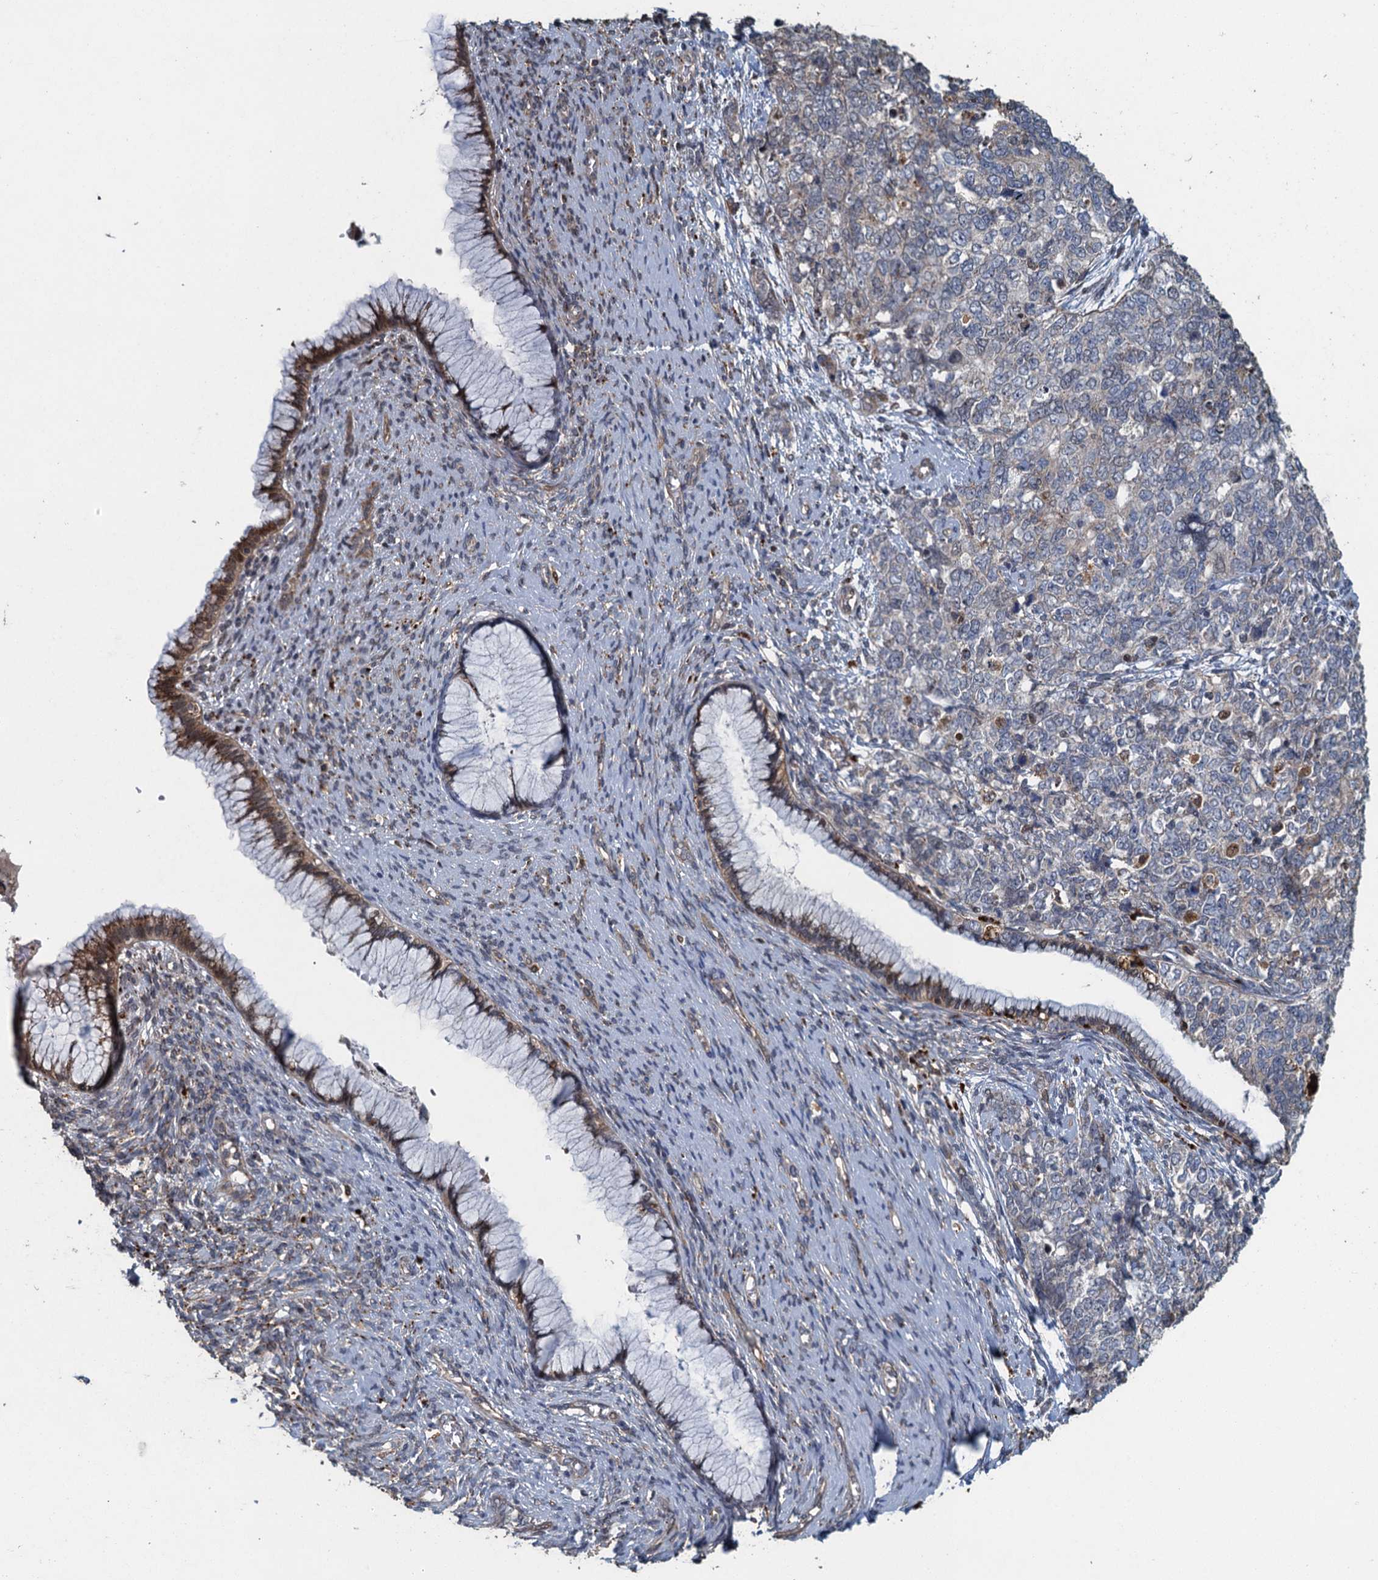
{"staining": {"intensity": "negative", "quantity": "none", "location": "none"}, "tissue": "cervical cancer", "cell_type": "Tumor cells", "image_type": "cancer", "snomed": [{"axis": "morphology", "description": "Squamous cell carcinoma, NOS"}, {"axis": "topography", "description": "Cervix"}], "caption": "Human cervical cancer stained for a protein using immunohistochemistry displays no staining in tumor cells.", "gene": "AGRN", "patient": {"sex": "female", "age": 63}}